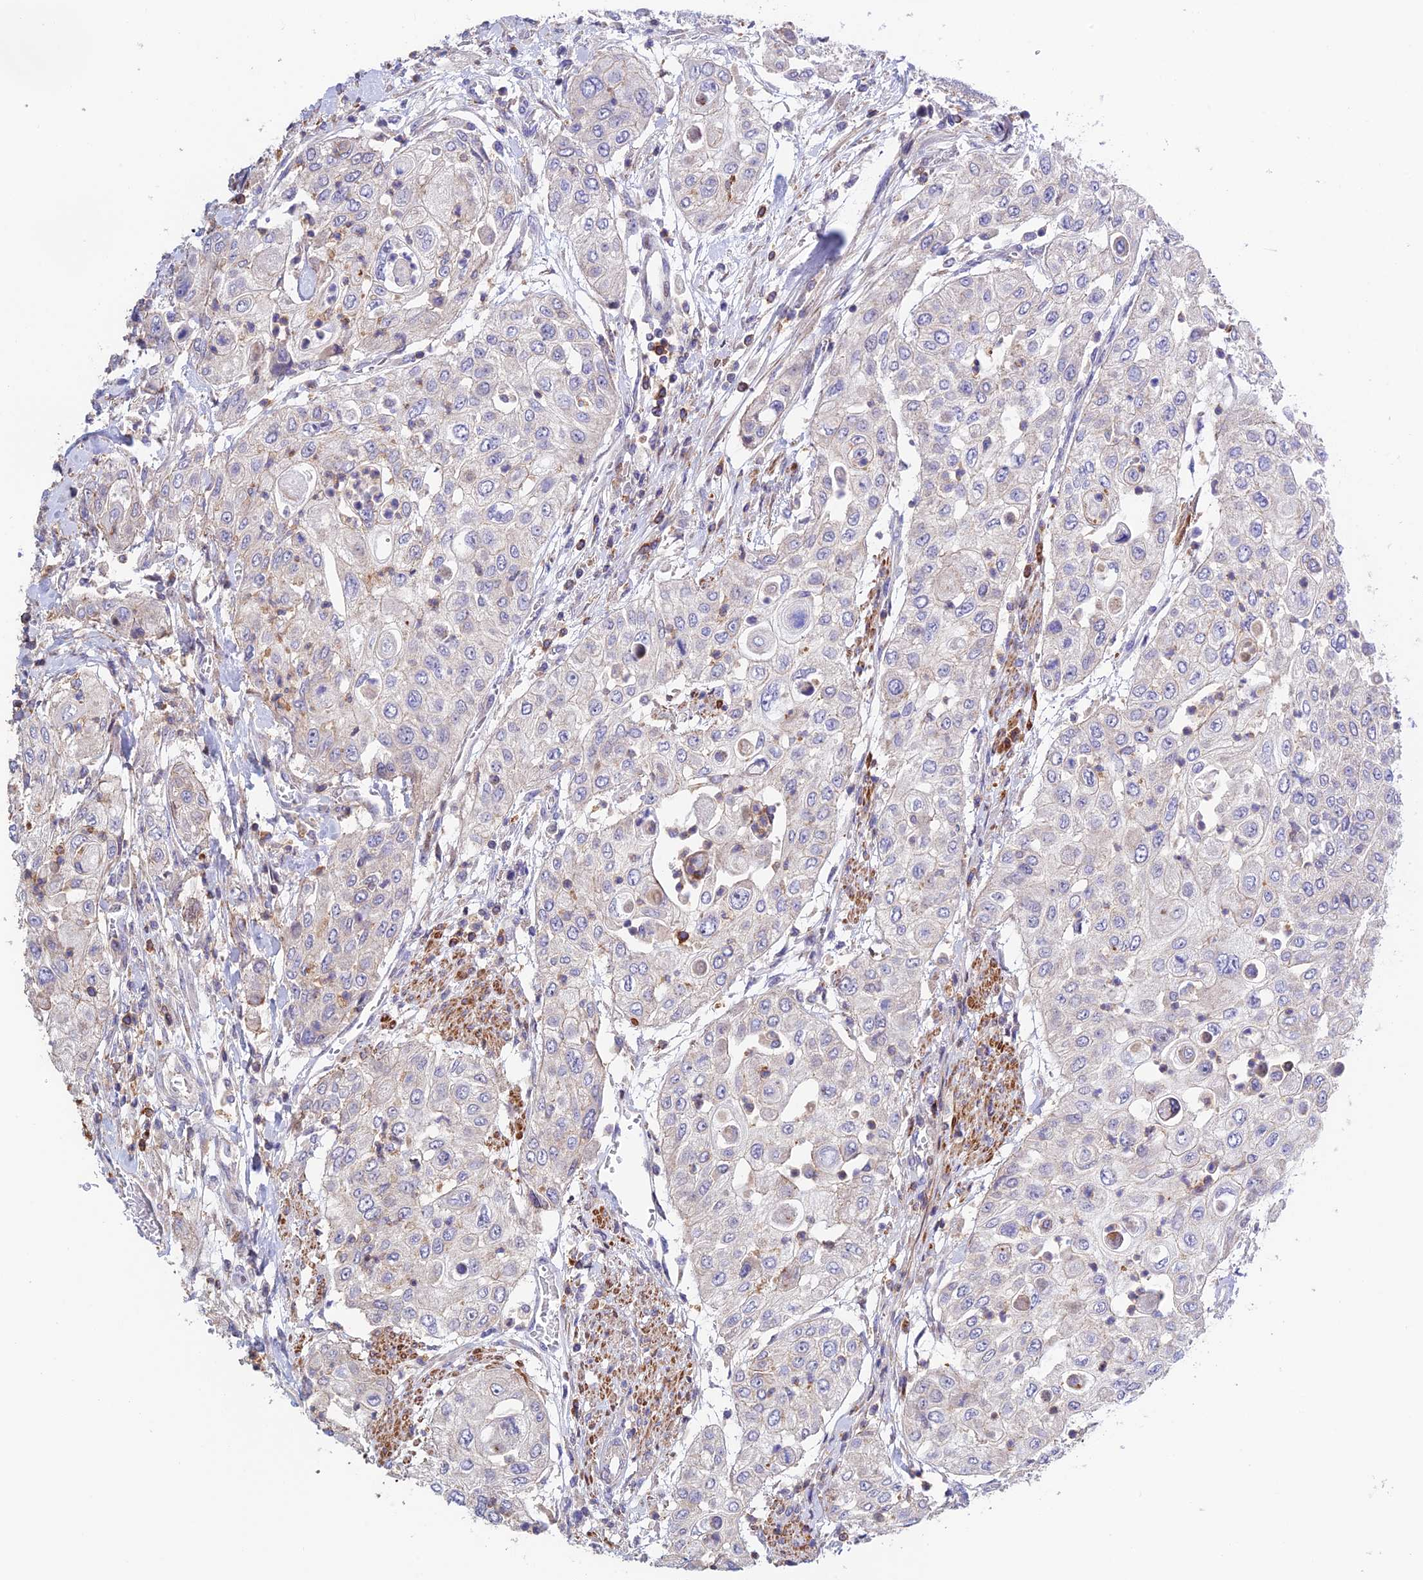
{"staining": {"intensity": "negative", "quantity": "none", "location": "none"}, "tissue": "urothelial cancer", "cell_type": "Tumor cells", "image_type": "cancer", "snomed": [{"axis": "morphology", "description": "Urothelial carcinoma, High grade"}, {"axis": "topography", "description": "Urinary bladder"}], "caption": "IHC histopathology image of neoplastic tissue: human urothelial cancer stained with DAB (3,3'-diaminobenzidine) exhibits no significant protein positivity in tumor cells.", "gene": "PRIM1", "patient": {"sex": "female", "age": 79}}